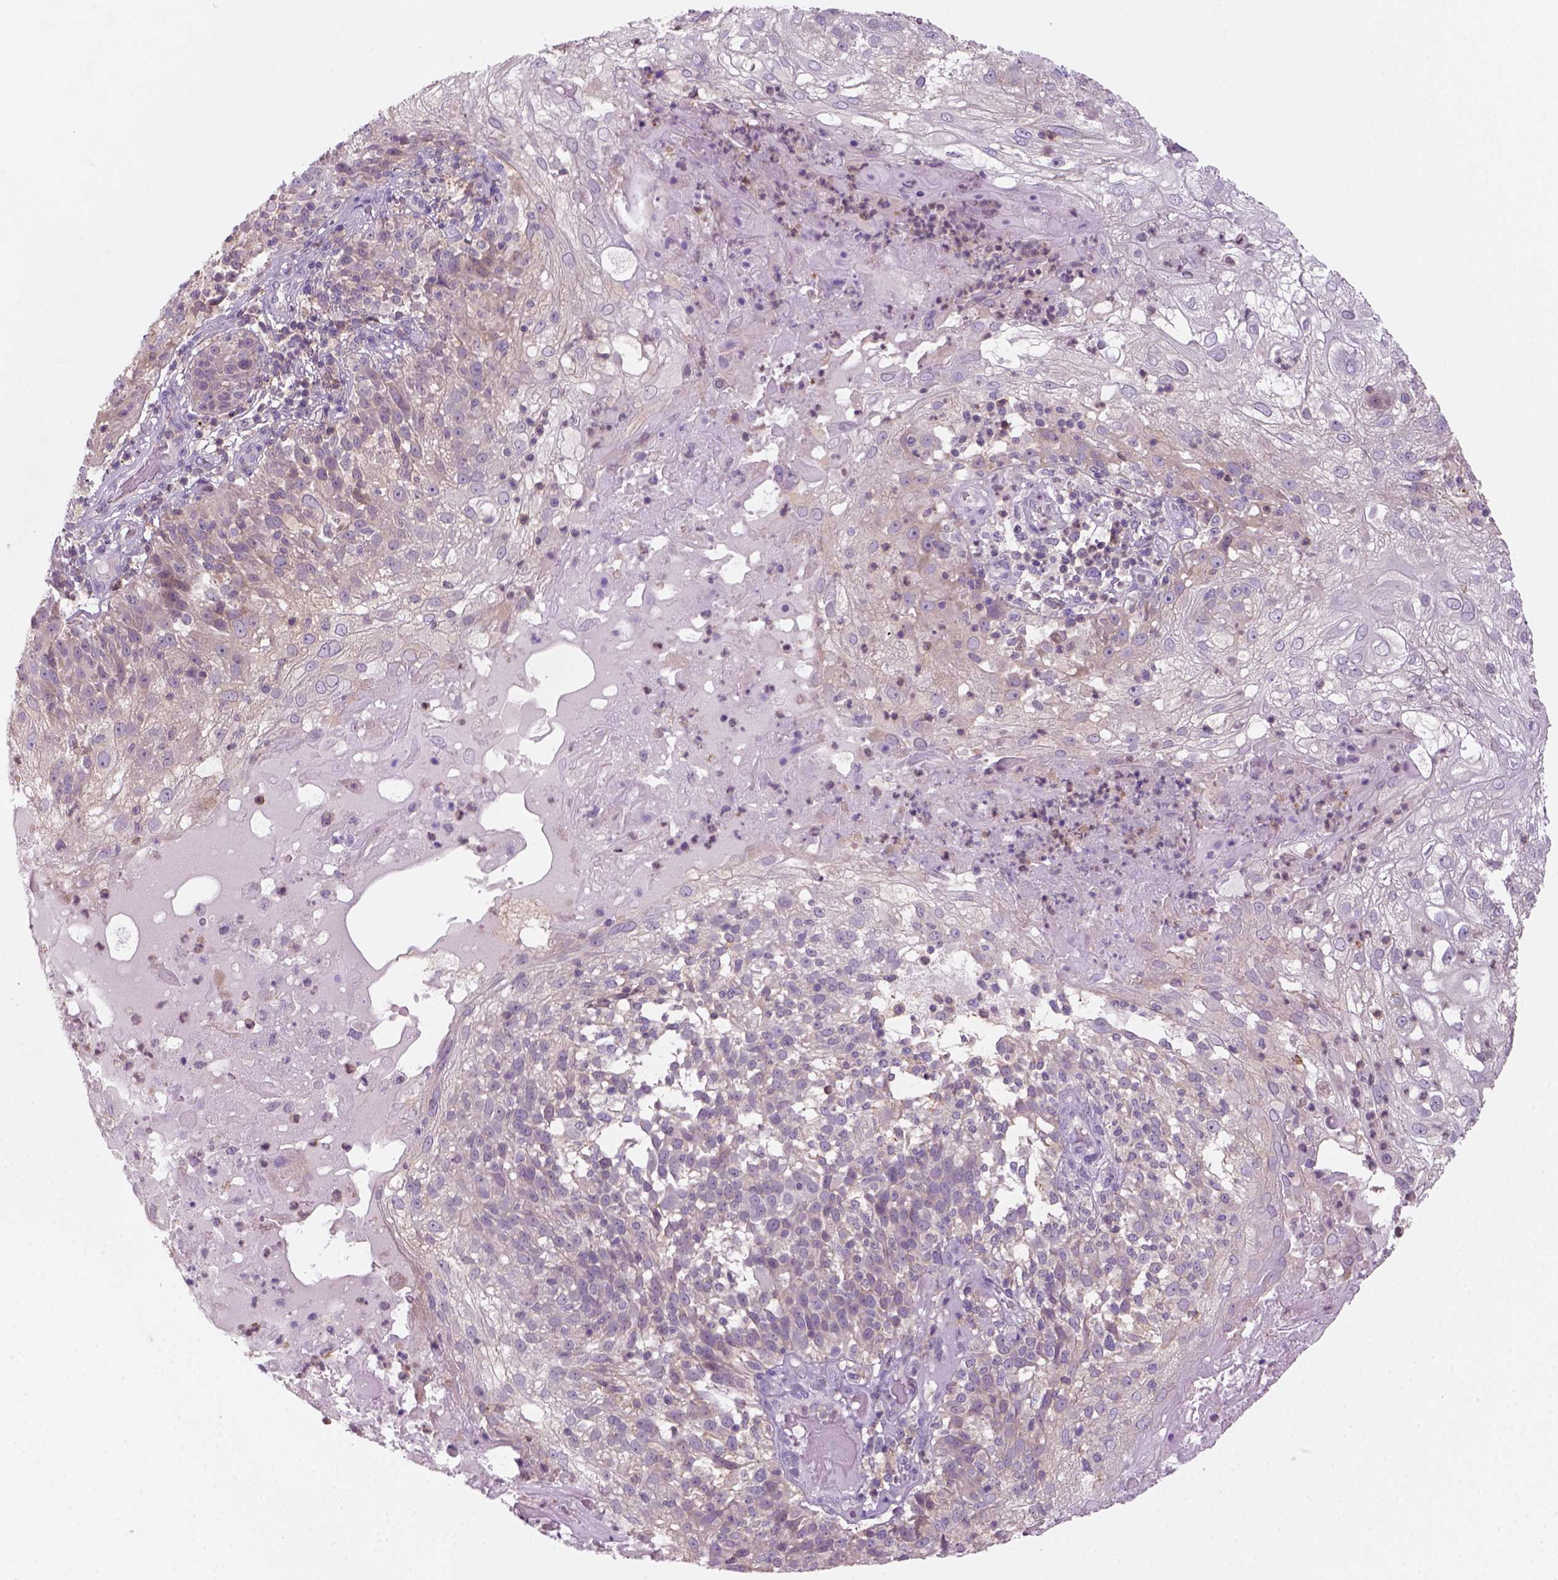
{"staining": {"intensity": "weak", "quantity": "<25%", "location": "cytoplasmic/membranous"}, "tissue": "skin cancer", "cell_type": "Tumor cells", "image_type": "cancer", "snomed": [{"axis": "morphology", "description": "Normal tissue, NOS"}, {"axis": "morphology", "description": "Squamous cell carcinoma, NOS"}, {"axis": "topography", "description": "Skin"}], "caption": "The IHC photomicrograph has no significant positivity in tumor cells of skin cancer tissue. (DAB (3,3'-diaminobenzidine) immunohistochemistry (IHC) with hematoxylin counter stain).", "gene": "GOT1", "patient": {"sex": "female", "age": 83}}